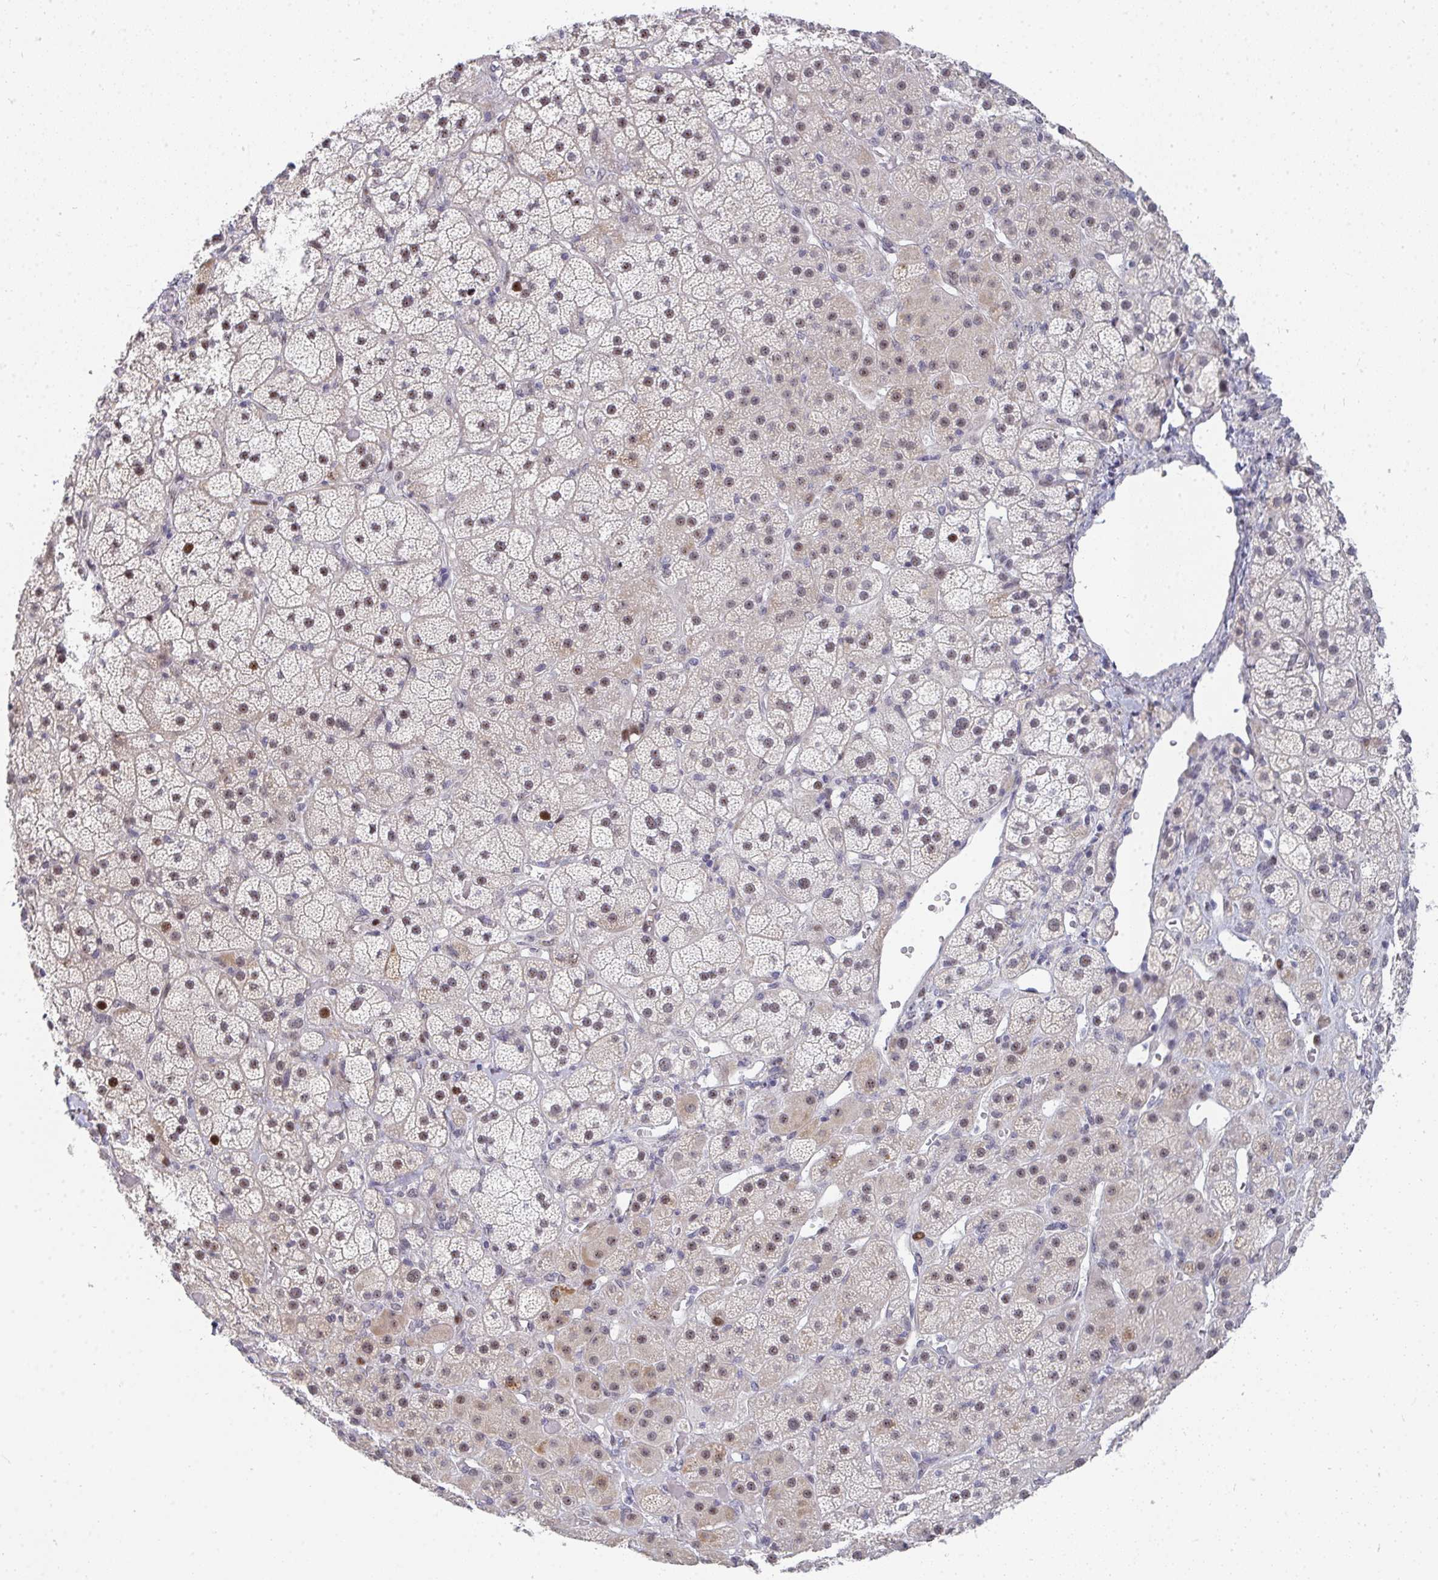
{"staining": {"intensity": "weak", "quantity": ">75%", "location": "cytoplasmic/membranous,nuclear"}, "tissue": "adrenal gland", "cell_type": "Glandular cells", "image_type": "normal", "snomed": [{"axis": "morphology", "description": "Normal tissue, NOS"}, {"axis": "topography", "description": "Adrenal gland"}], "caption": "Weak cytoplasmic/membranous,nuclear positivity for a protein is appreciated in about >75% of glandular cells of benign adrenal gland using immunohistochemistry.", "gene": "ZIC3", "patient": {"sex": "male", "age": 57}}